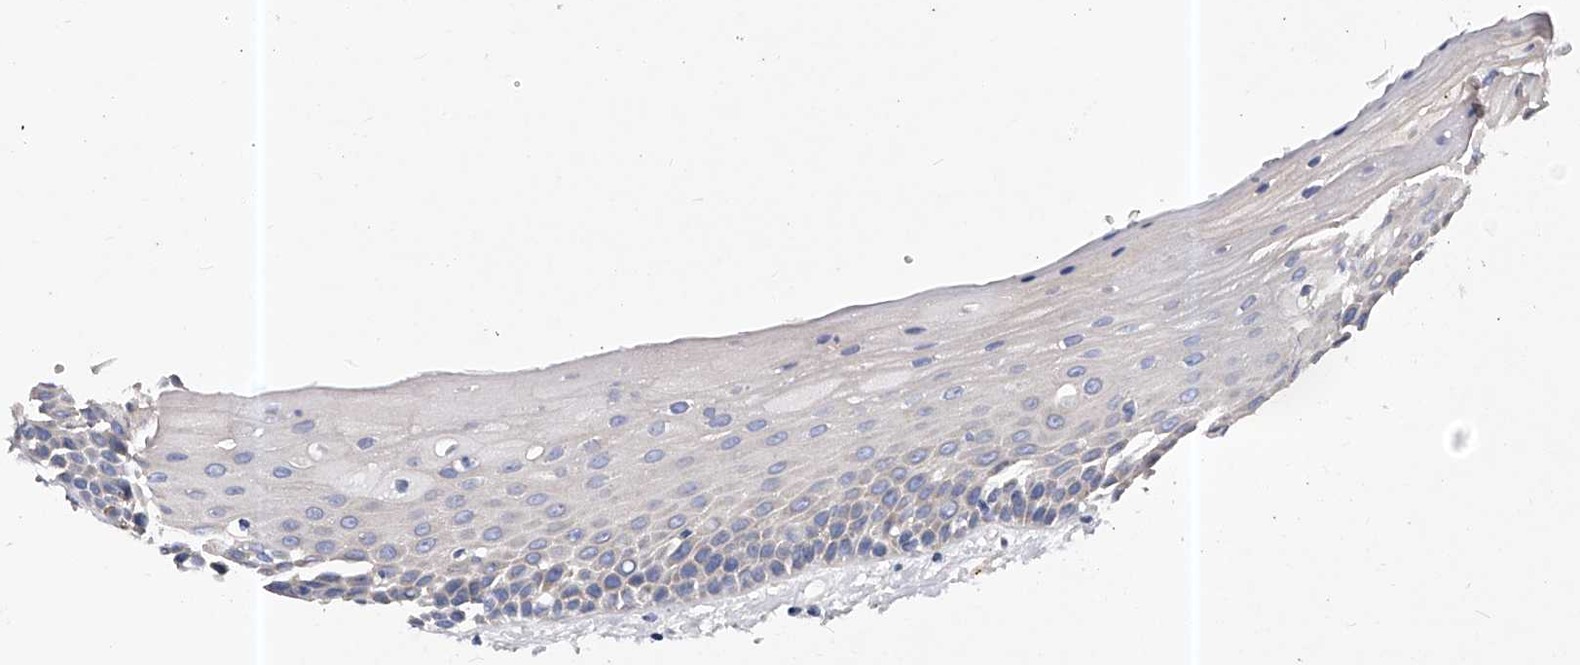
{"staining": {"intensity": "negative", "quantity": "none", "location": "none"}, "tissue": "oral mucosa", "cell_type": "Squamous epithelial cells", "image_type": "normal", "snomed": [{"axis": "morphology", "description": "Normal tissue, NOS"}, {"axis": "topography", "description": "Oral tissue"}], "caption": "Squamous epithelial cells show no significant positivity in unremarkable oral mucosa. (Immunohistochemistry (ihc), brightfield microscopy, high magnification).", "gene": "PPP5C", "patient": {"sex": "female", "age": 76}}